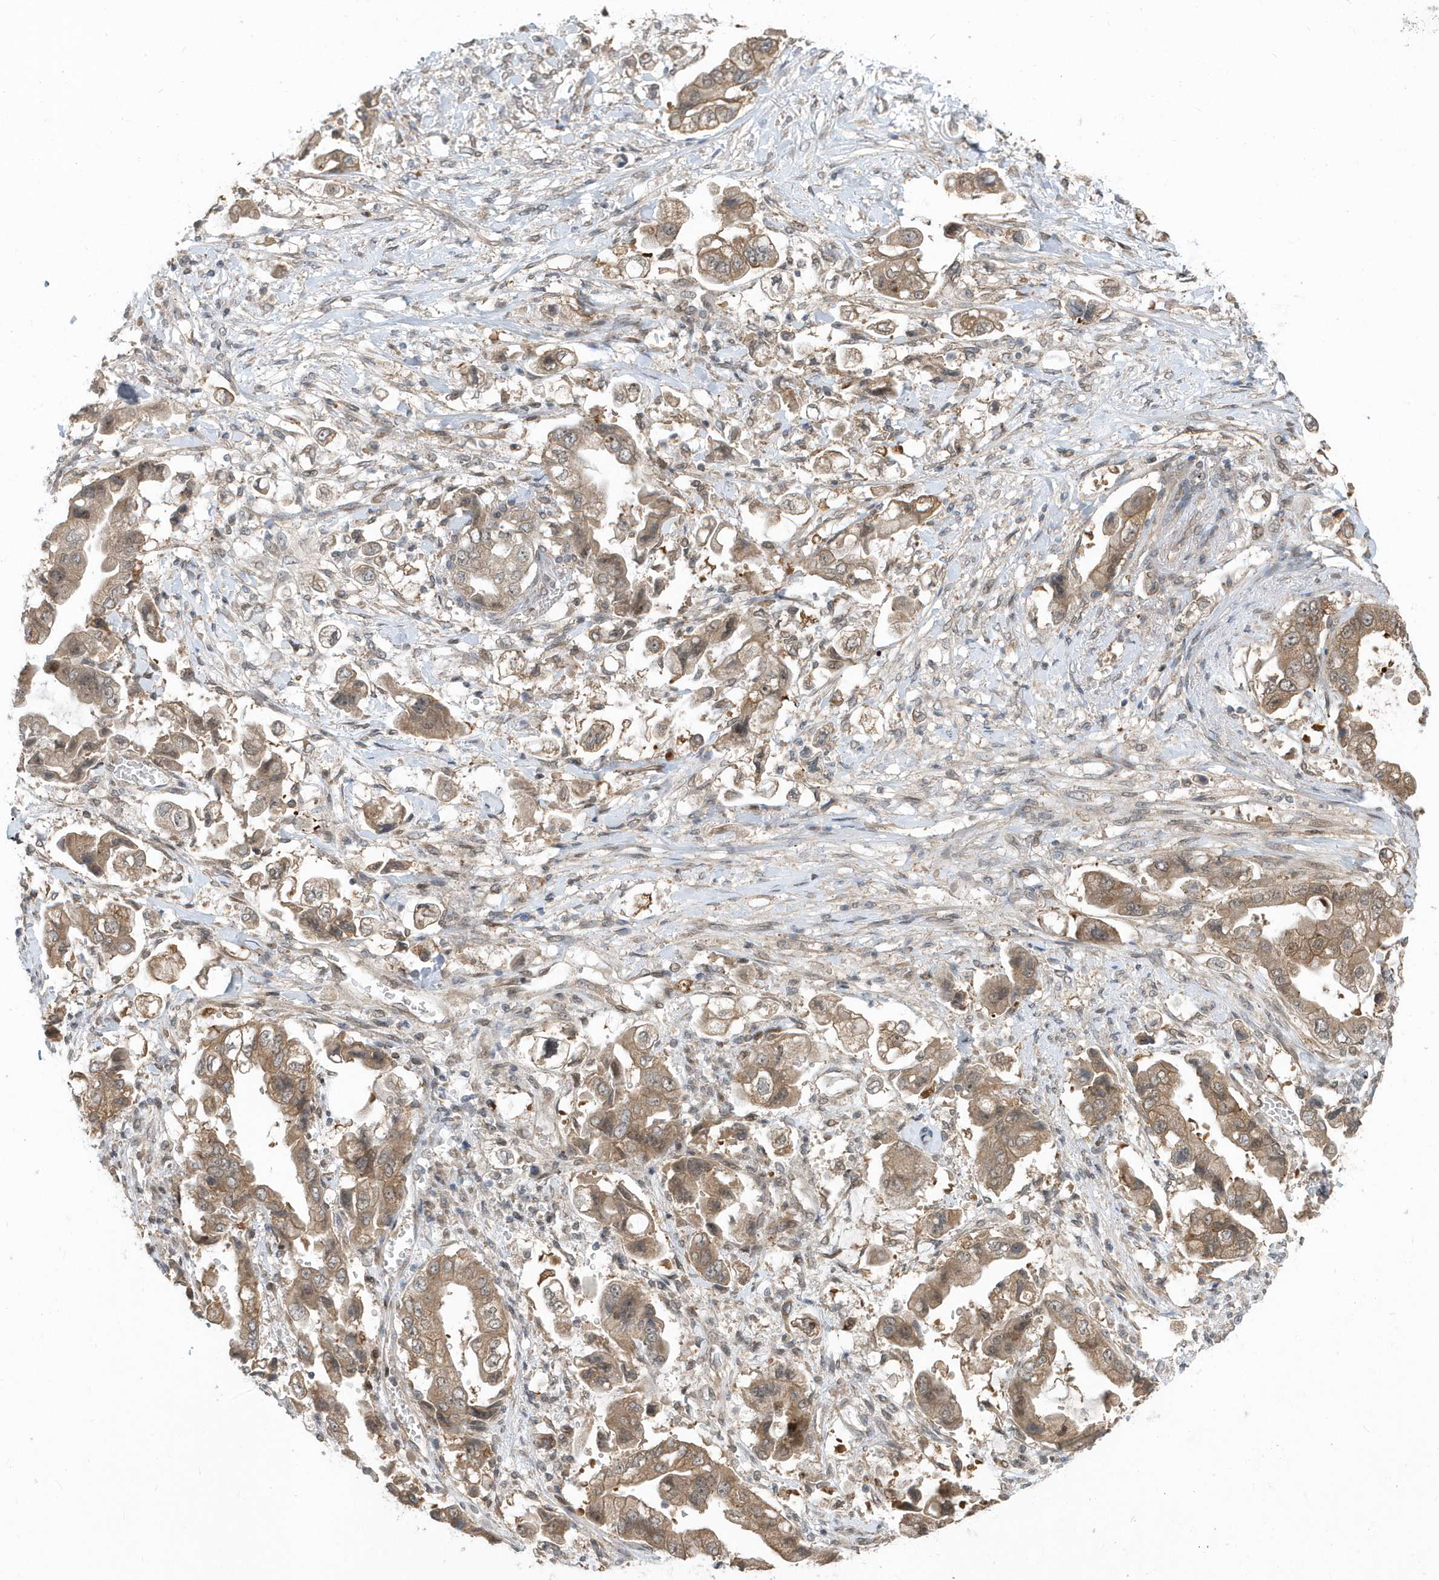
{"staining": {"intensity": "moderate", "quantity": ">75%", "location": "cytoplasmic/membranous"}, "tissue": "stomach cancer", "cell_type": "Tumor cells", "image_type": "cancer", "snomed": [{"axis": "morphology", "description": "Adenocarcinoma, NOS"}, {"axis": "topography", "description": "Stomach"}], "caption": "Adenocarcinoma (stomach) stained for a protein reveals moderate cytoplasmic/membranous positivity in tumor cells.", "gene": "USP53", "patient": {"sex": "male", "age": 62}}